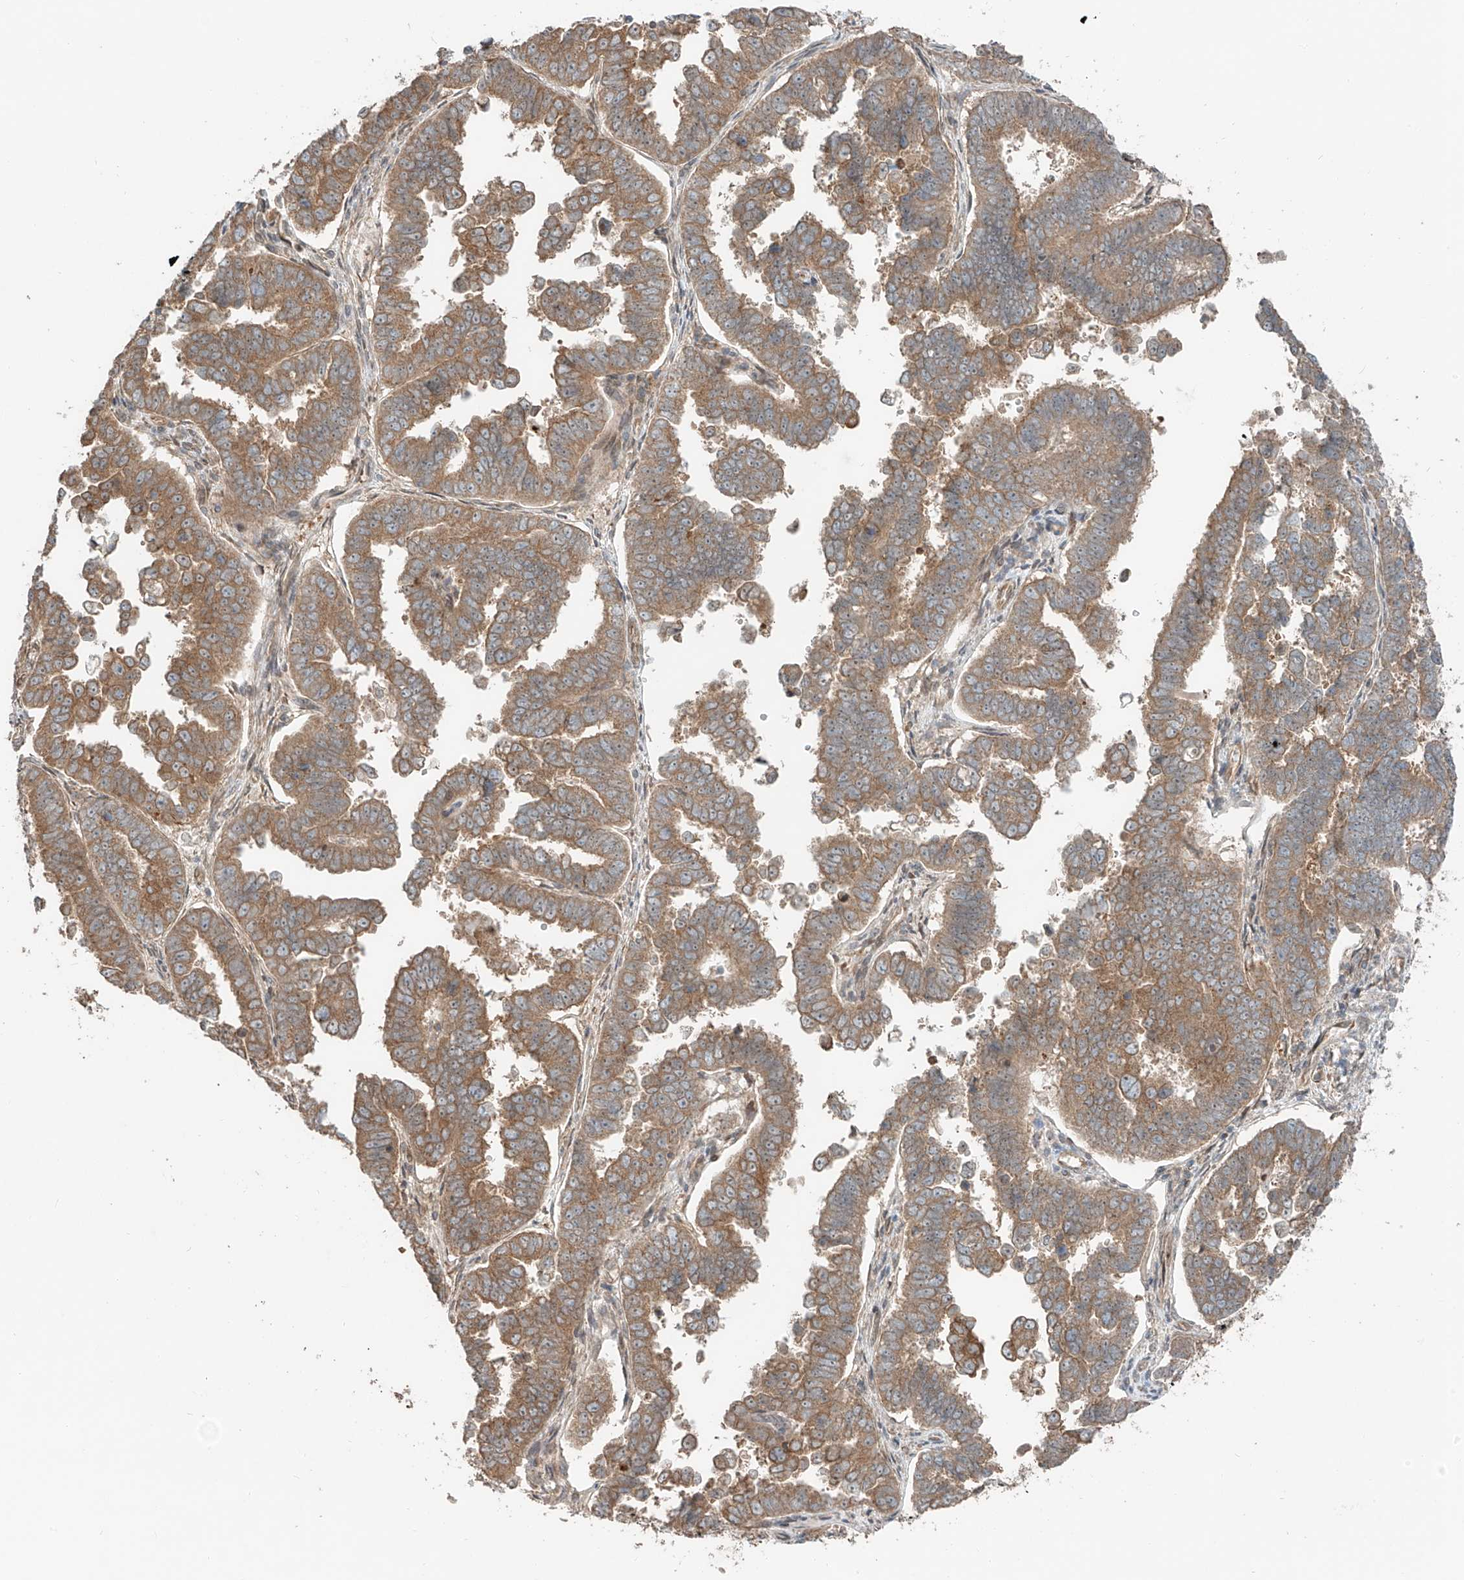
{"staining": {"intensity": "moderate", "quantity": ">75%", "location": "cytoplasmic/membranous"}, "tissue": "endometrial cancer", "cell_type": "Tumor cells", "image_type": "cancer", "snomed": [{"axis": "morphology", "description": "Adenocarcinoma, NOS"}, {"axis": "topography", "description": "Endometrium"}], "caption": "Immunohistochemical staining of endometrial adenocarcinoma demonstrates moderate cytoplasmic/membranous protein staining in approximately >75% of tumor cells.", "gene": "CEP162", "patient": {"sex": "female", "age": 75}}